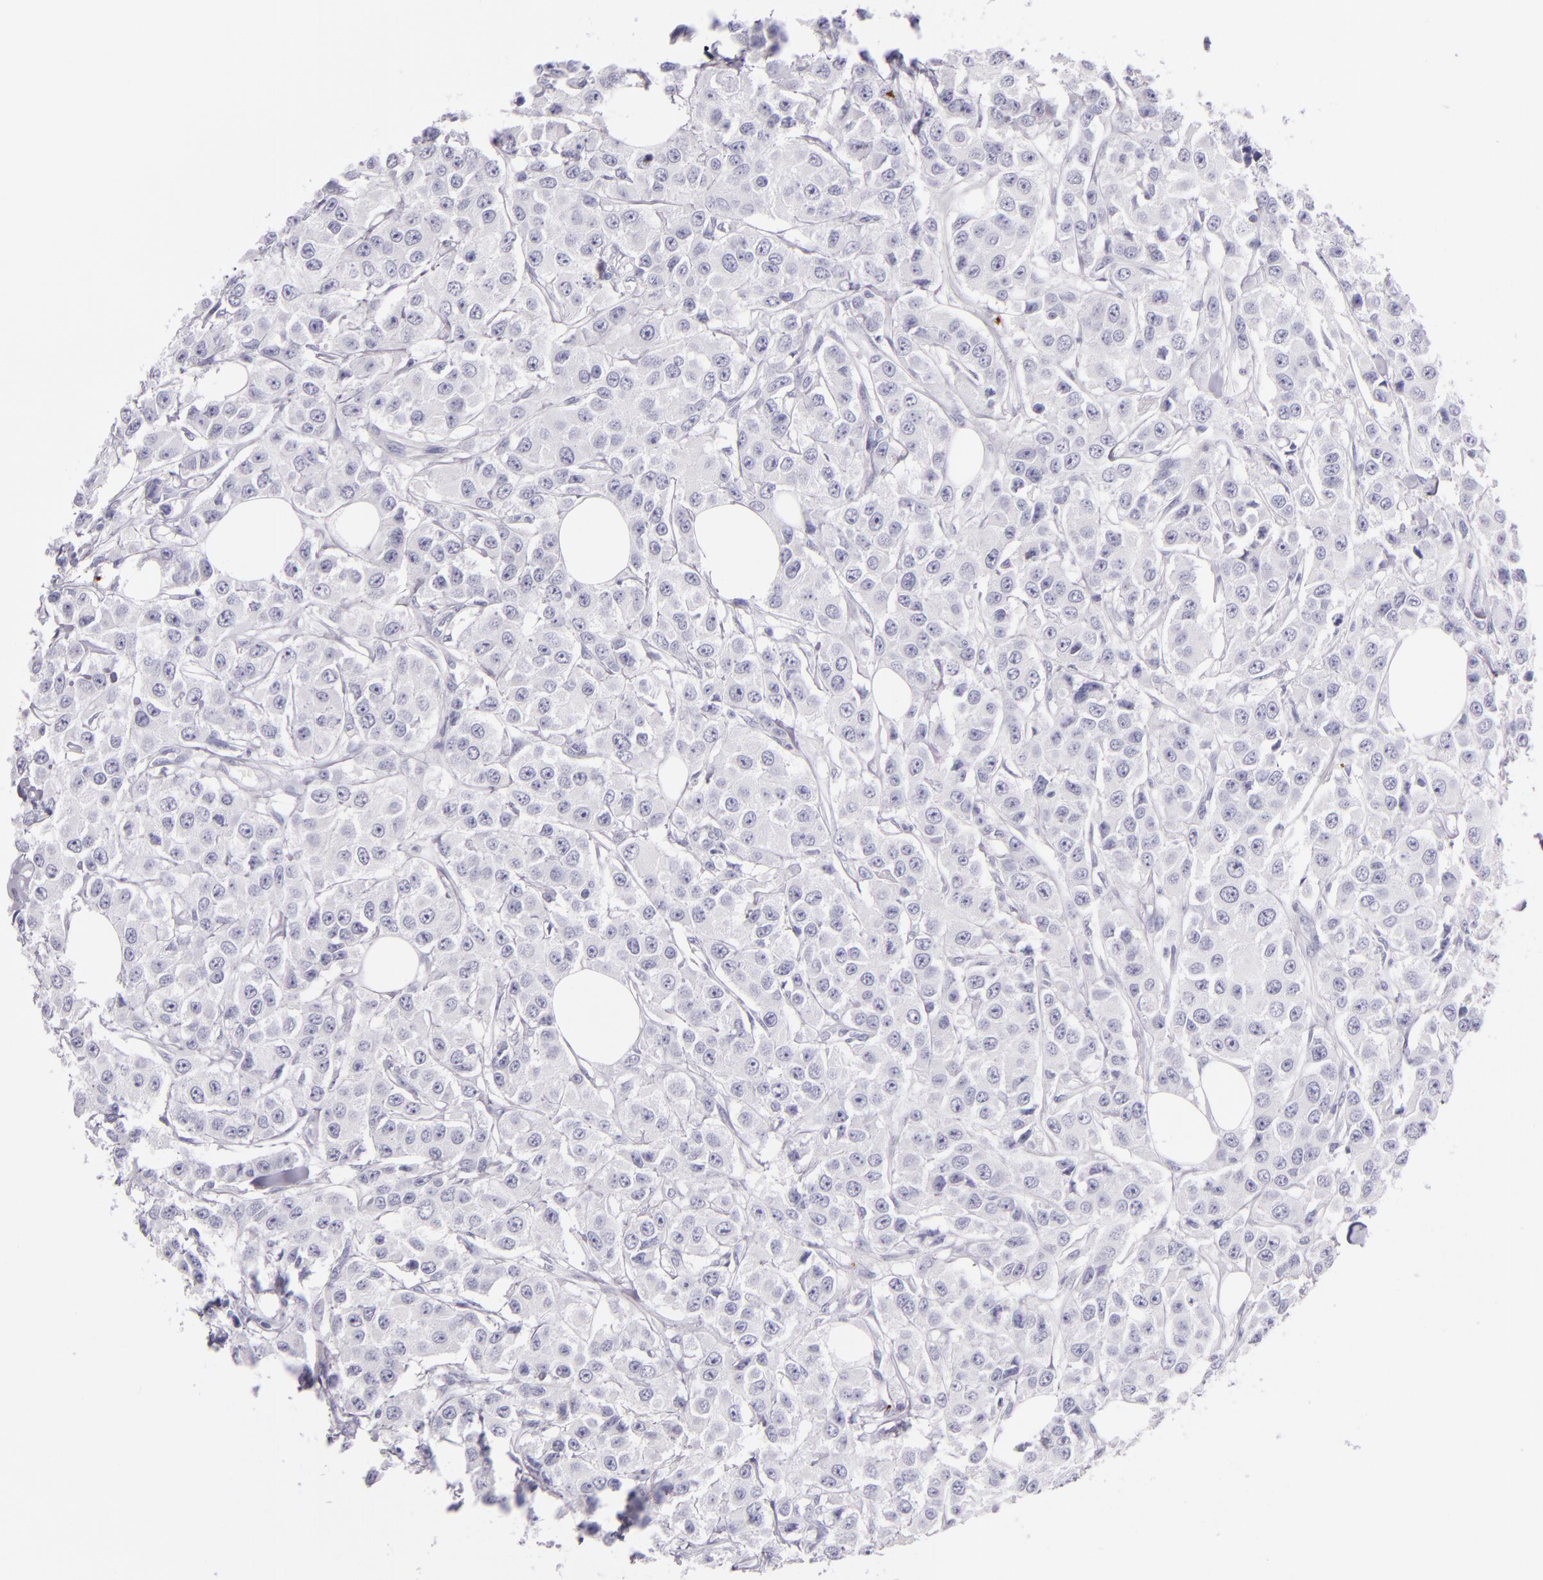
{"staining": {"intensity": "negative", "quantity": "none", "location": "none"}, "tissue": "breast cancer", "cell_type": "Tumor cells", "image_type": "cancer", "snomed": [{"axis": "morphology", "description": "Duct carcinoma"}, {"axis": "topography", "description": "Breast"}], "caption": "This photomicrograph is of breast infiltrating ductal carcinoma stained with immunohistochemistry (IHC) to label a protein in brown with the nuclei are counter-stained blue. There is no positivity in tumor cells.", "gene": "GP1BA", "patient": {"sex": "female", "age": 58}}